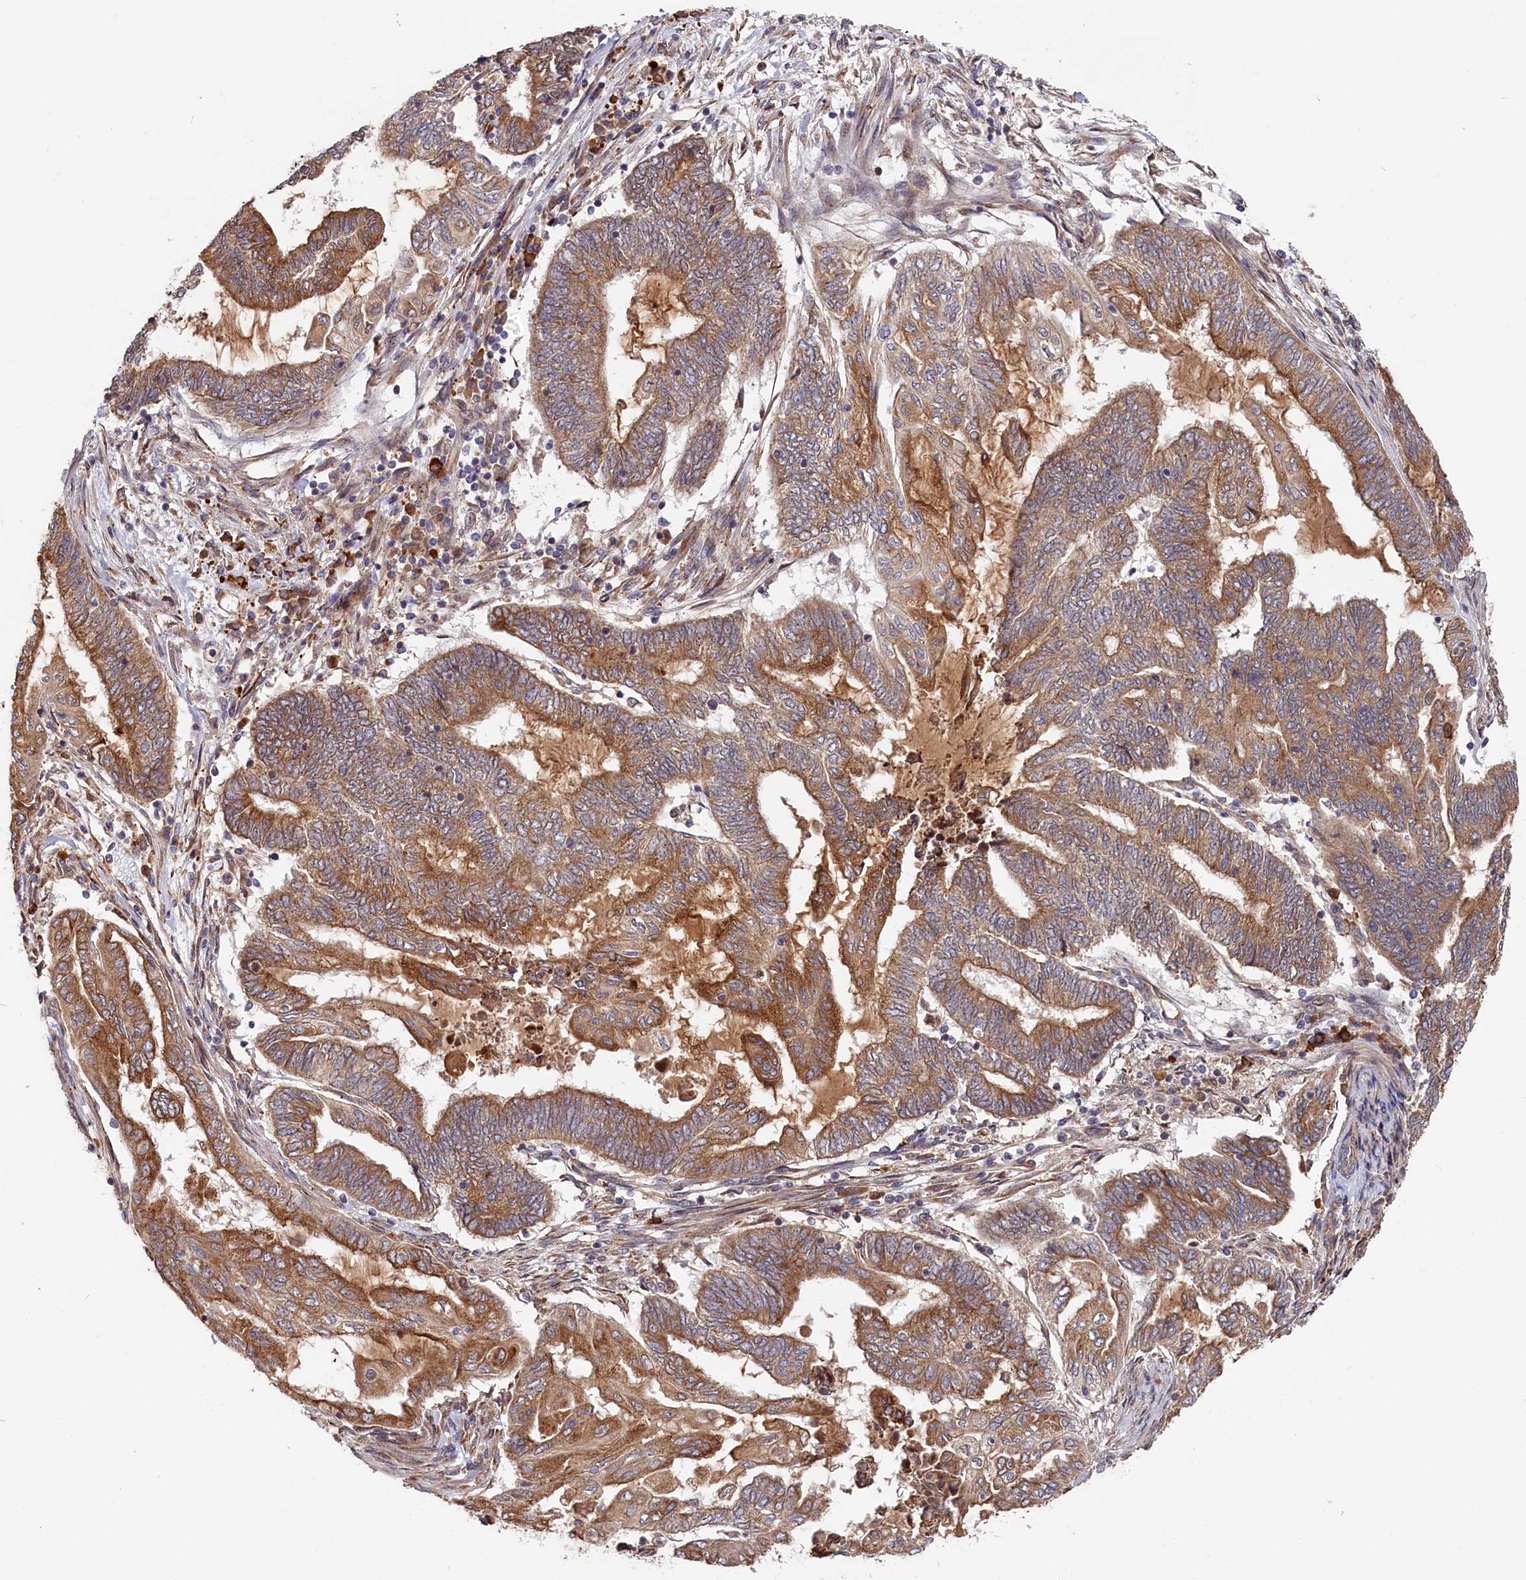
{"staining": {"intensity": "moderate", "quantity": ">75%", "location": "cytoplasmic/membranous"}, "tissue": "endometrial cancer", "cell_type": "Tumor cells", "image_type": "cancer", "snomed": [{"axis": "morphology", "description": "Adenocarcinoma, NOS"}, {"axis": "topography", "description": "Uterus"}, {"axis": "topography", "description": "Endometrium"}], "caption": "The photomicrograph shows a brown stain indicating the presence of a protein in the cytoplasmic/membranous of tumor cells in endometrial cancer.", "gene": "CEP44", "patient": {"sex": "female", "age": 70}}